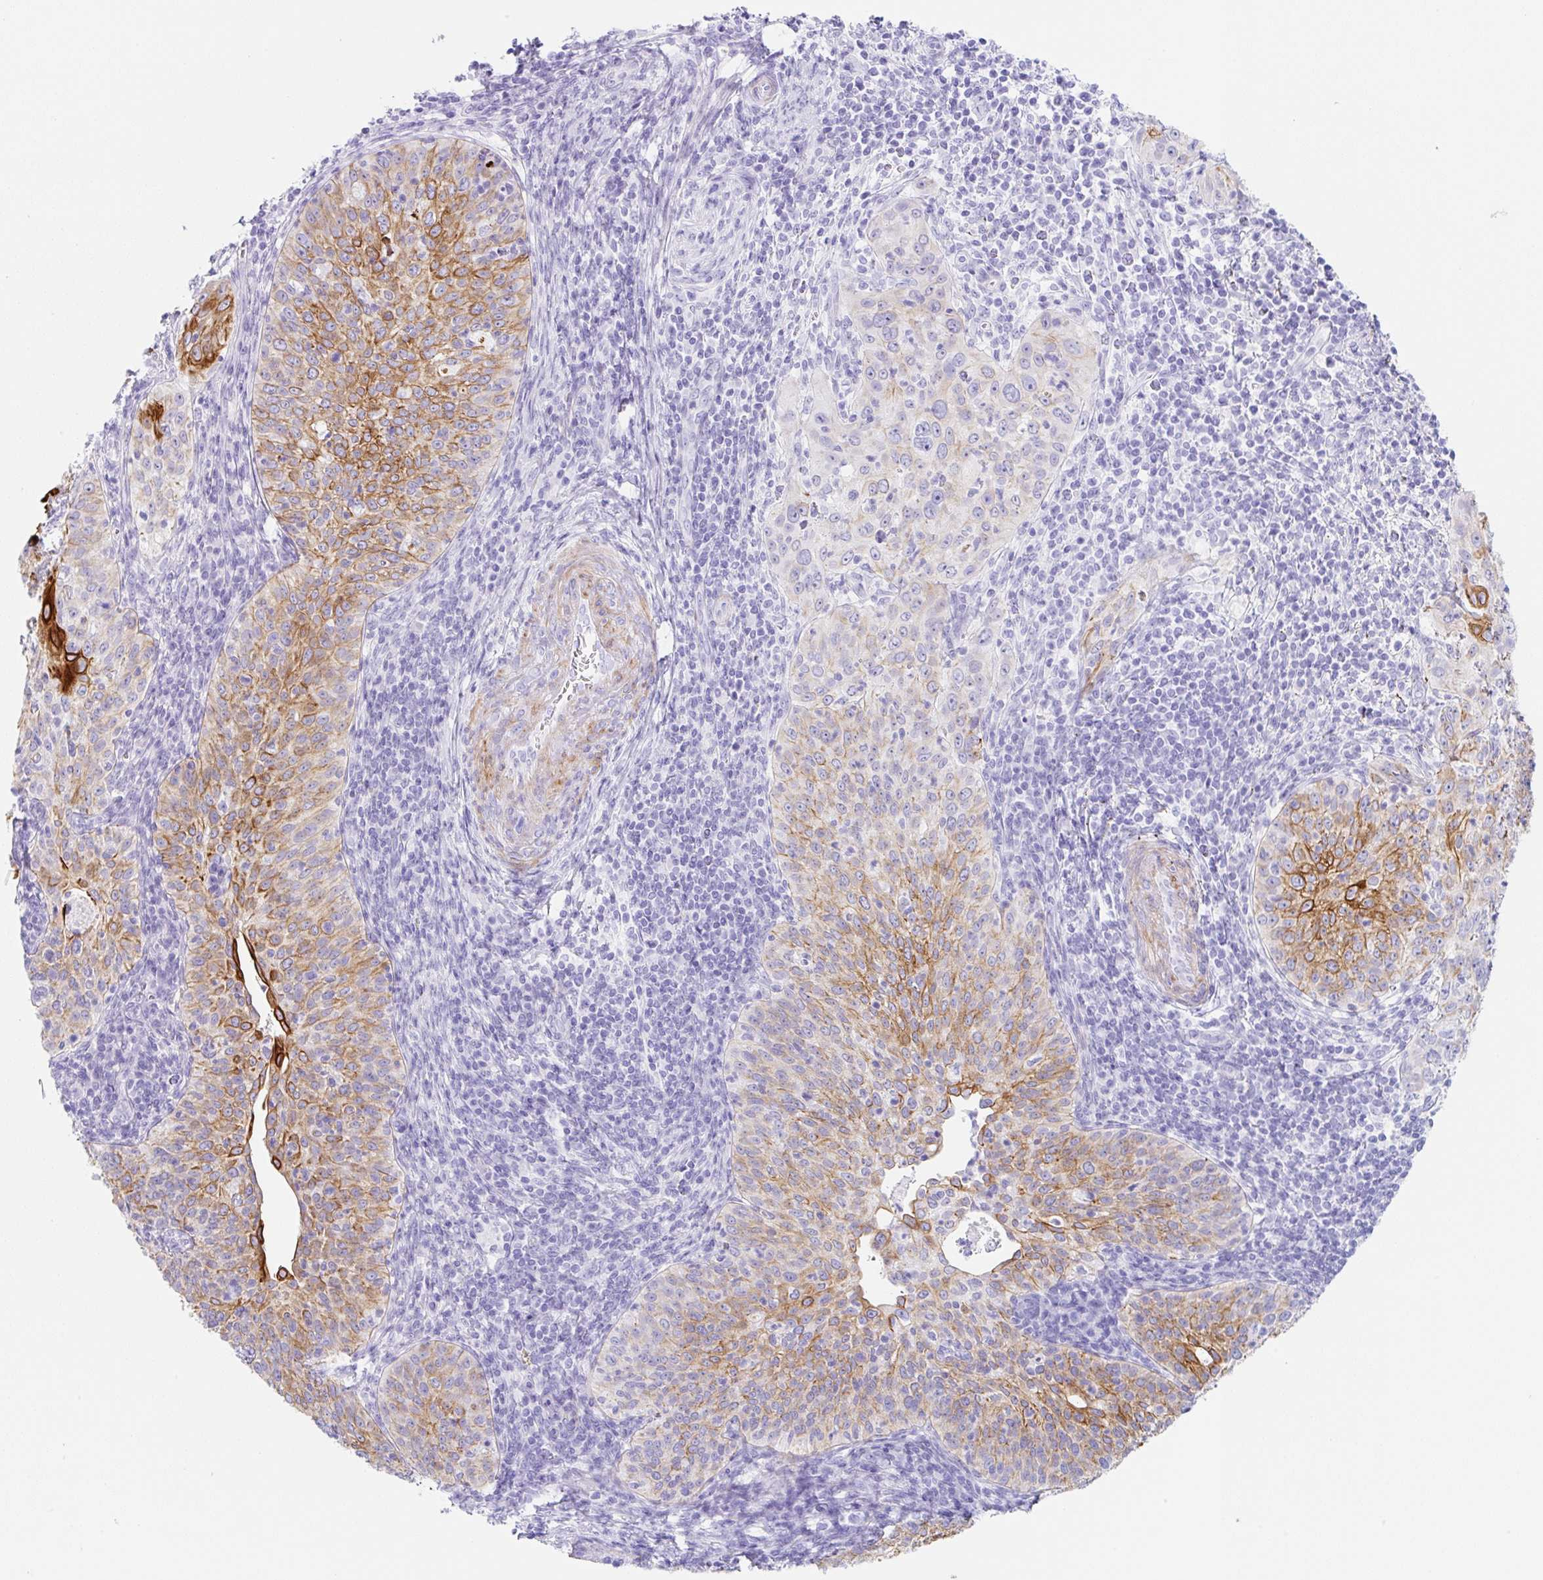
{"staining": {"intensity": "moderate", "quantity": ">75%", "location": "cytoplasmic/membranous"}, "tissue": "cervical cancer", "cell_type": "Tumor cells", "image_type": "cancer", "snomed": [{"axis": "morphology", "description": "Squamous cell carcinoma, NOS"}, {"axis": "topography", "description": "Cervix"}], "caption": "A histopathology image of human cervical cancer (squamous cell carcinoma) stained for a protein demonstrates moderate cytoplasmic/membranous brown staining in tumor cells. (IHC, brightfield microscopy, high magnification).", "gene": "CLDND2", "patient": {"sex": "female", "age": 30}}